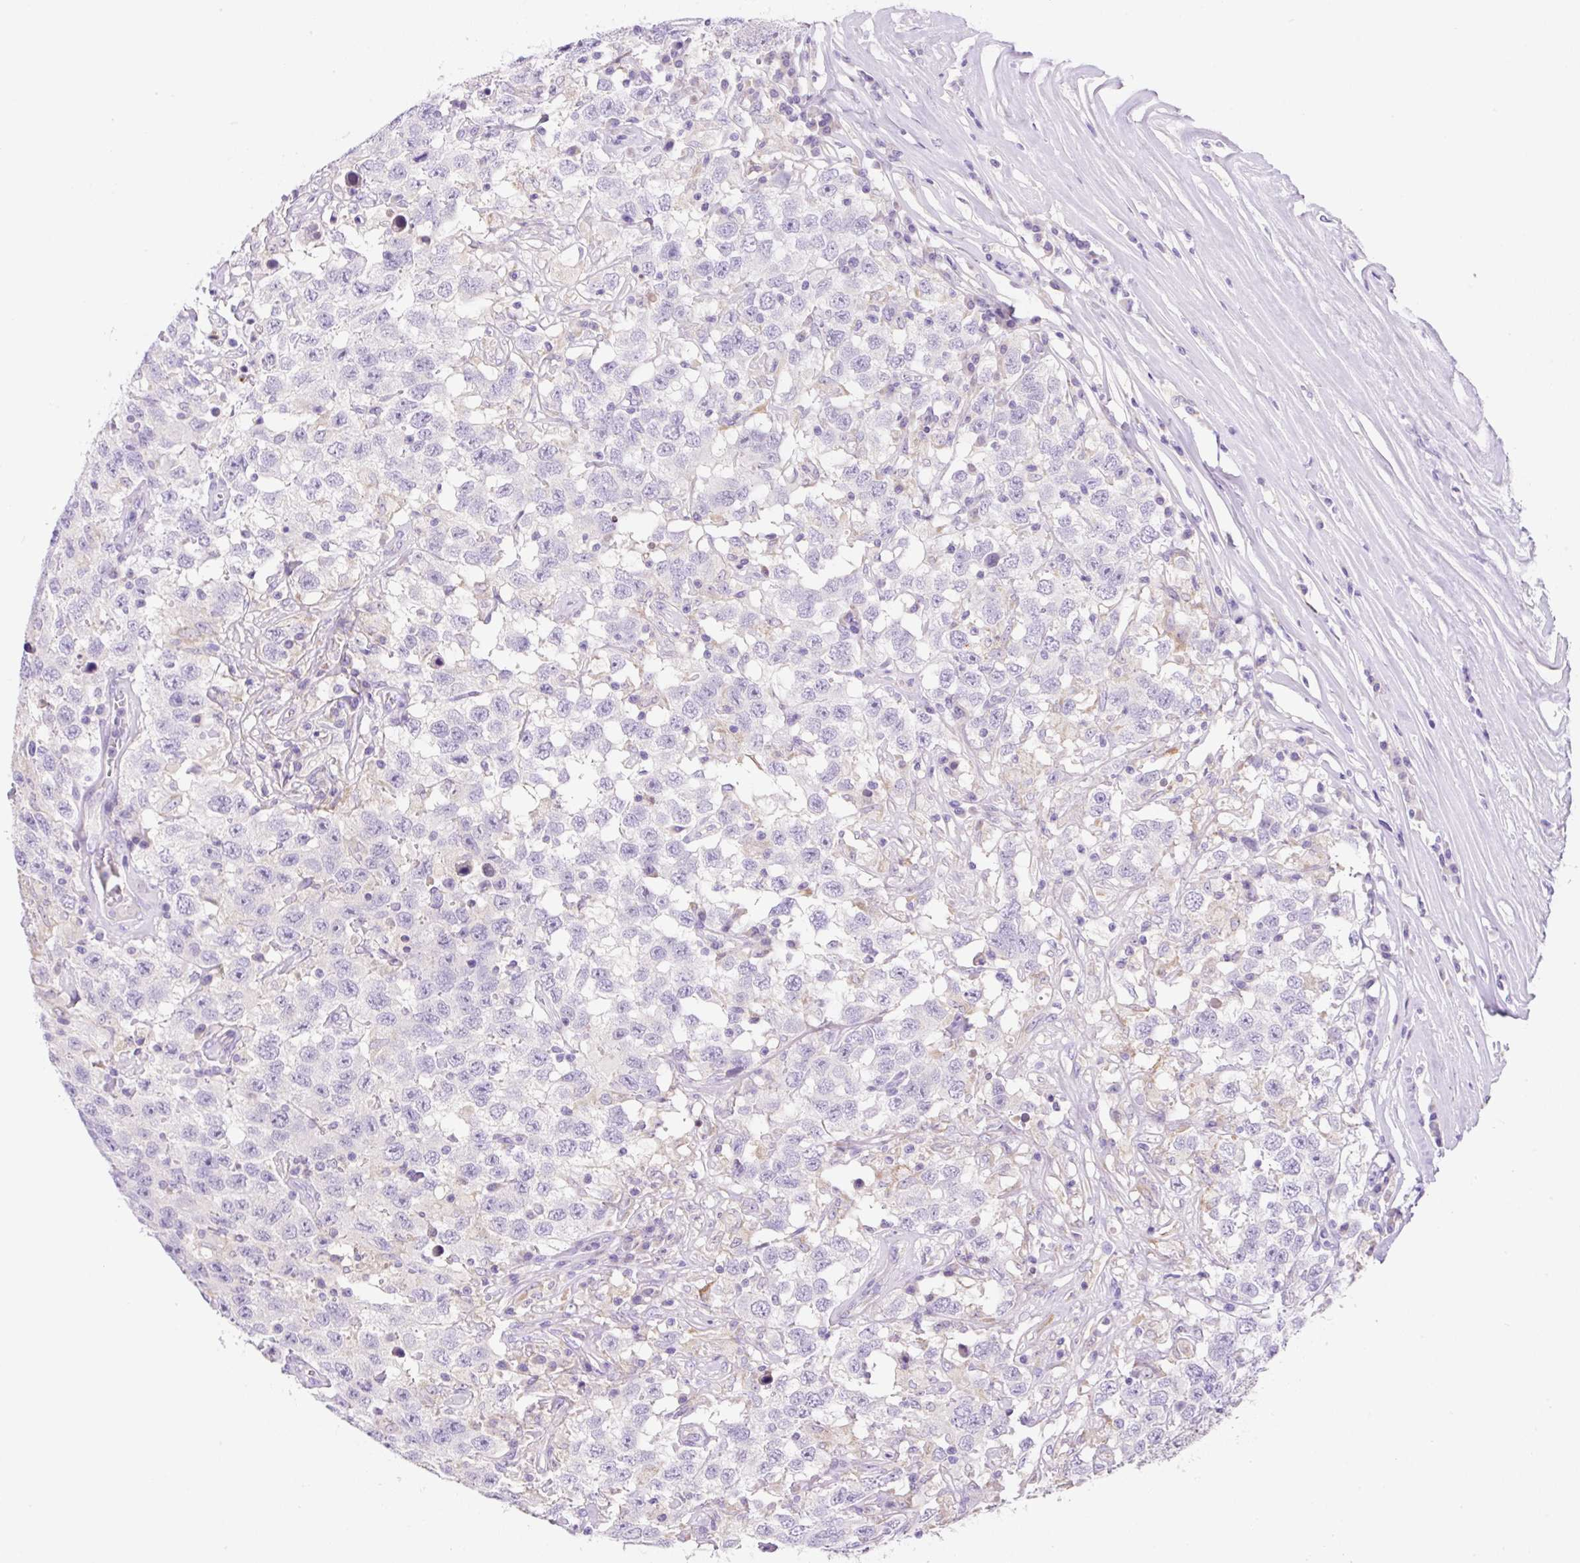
{"staining": {"intensity": "negative", "quantity": "none", "location": "none"}, "tissue": "testis cancer", "cell_type": "Tumor cells", "image_type": "cancer", "snomed": [{"axis": "morphology", "description": "Seminoma, NOS"}, {"axis": "topography", "description": "Testis"}], "caption": "The image reveals no significant staining in tumor cells of testis cancer (seminoma). (Brightfield microscopy of DAB immunohistochemistry (IHC) at high magnification).", "gene": "NDST3", "patient": {"sex": "male", "age": 41}}